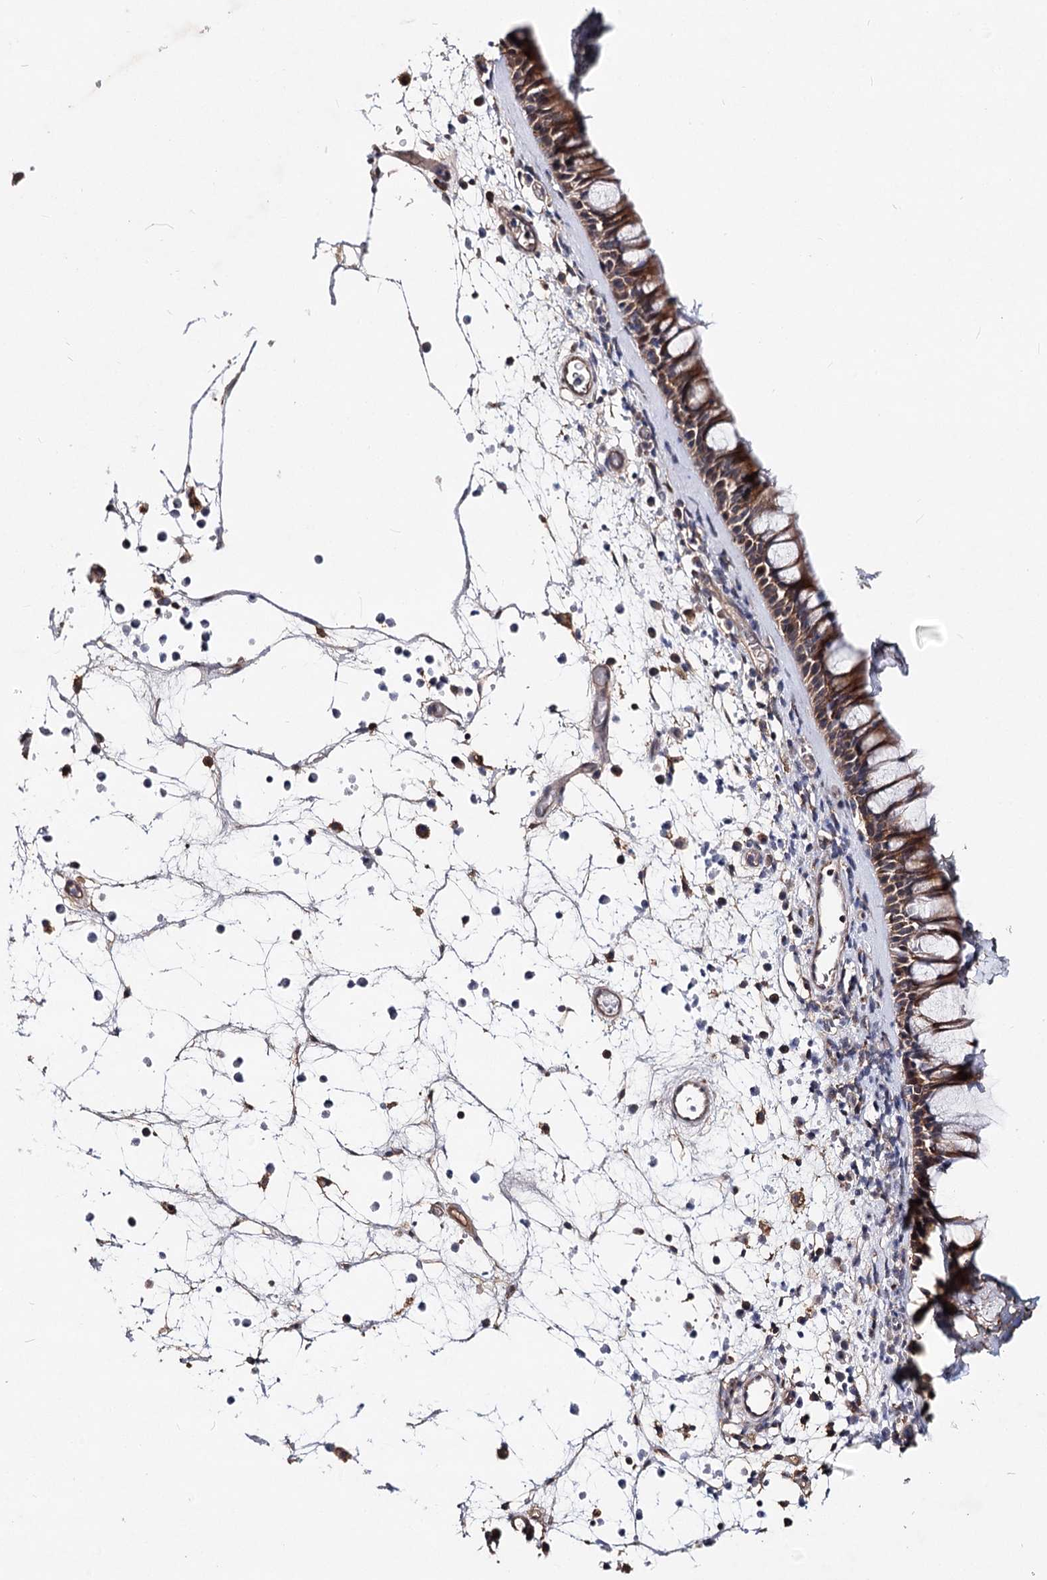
{"staining": {"intensity": "strong", "quantity": ">75%", "location": "cytoplasmic/membranous"}, "tissue": "nasopharynx", "cell_type": "Respiratory epithelial cells", "image_type": "normal", "snomed": [{"axis": "morphology", "description": "Normal tissue, NOS"}, {"axis": "morphology", "description": "Inflammation, NOS"}, {"axis": "morphology", "description": "Malignant melanoma, Metastatic site"}, {"axis": "topography", "description": "Nasopharynx"}], "caption": "Respiratory epithelial cells demonstrate strong cytoplasmic/membranous positivity in approximately >75% of cells in unremarkable nasopharynx. The staining was performed using DAB, with brown indicating positive protein expression. Nuclei are stained blue with hematoxylin.", "gene": "TMEM218", "patient": {"sex": "male", "age": 70}}